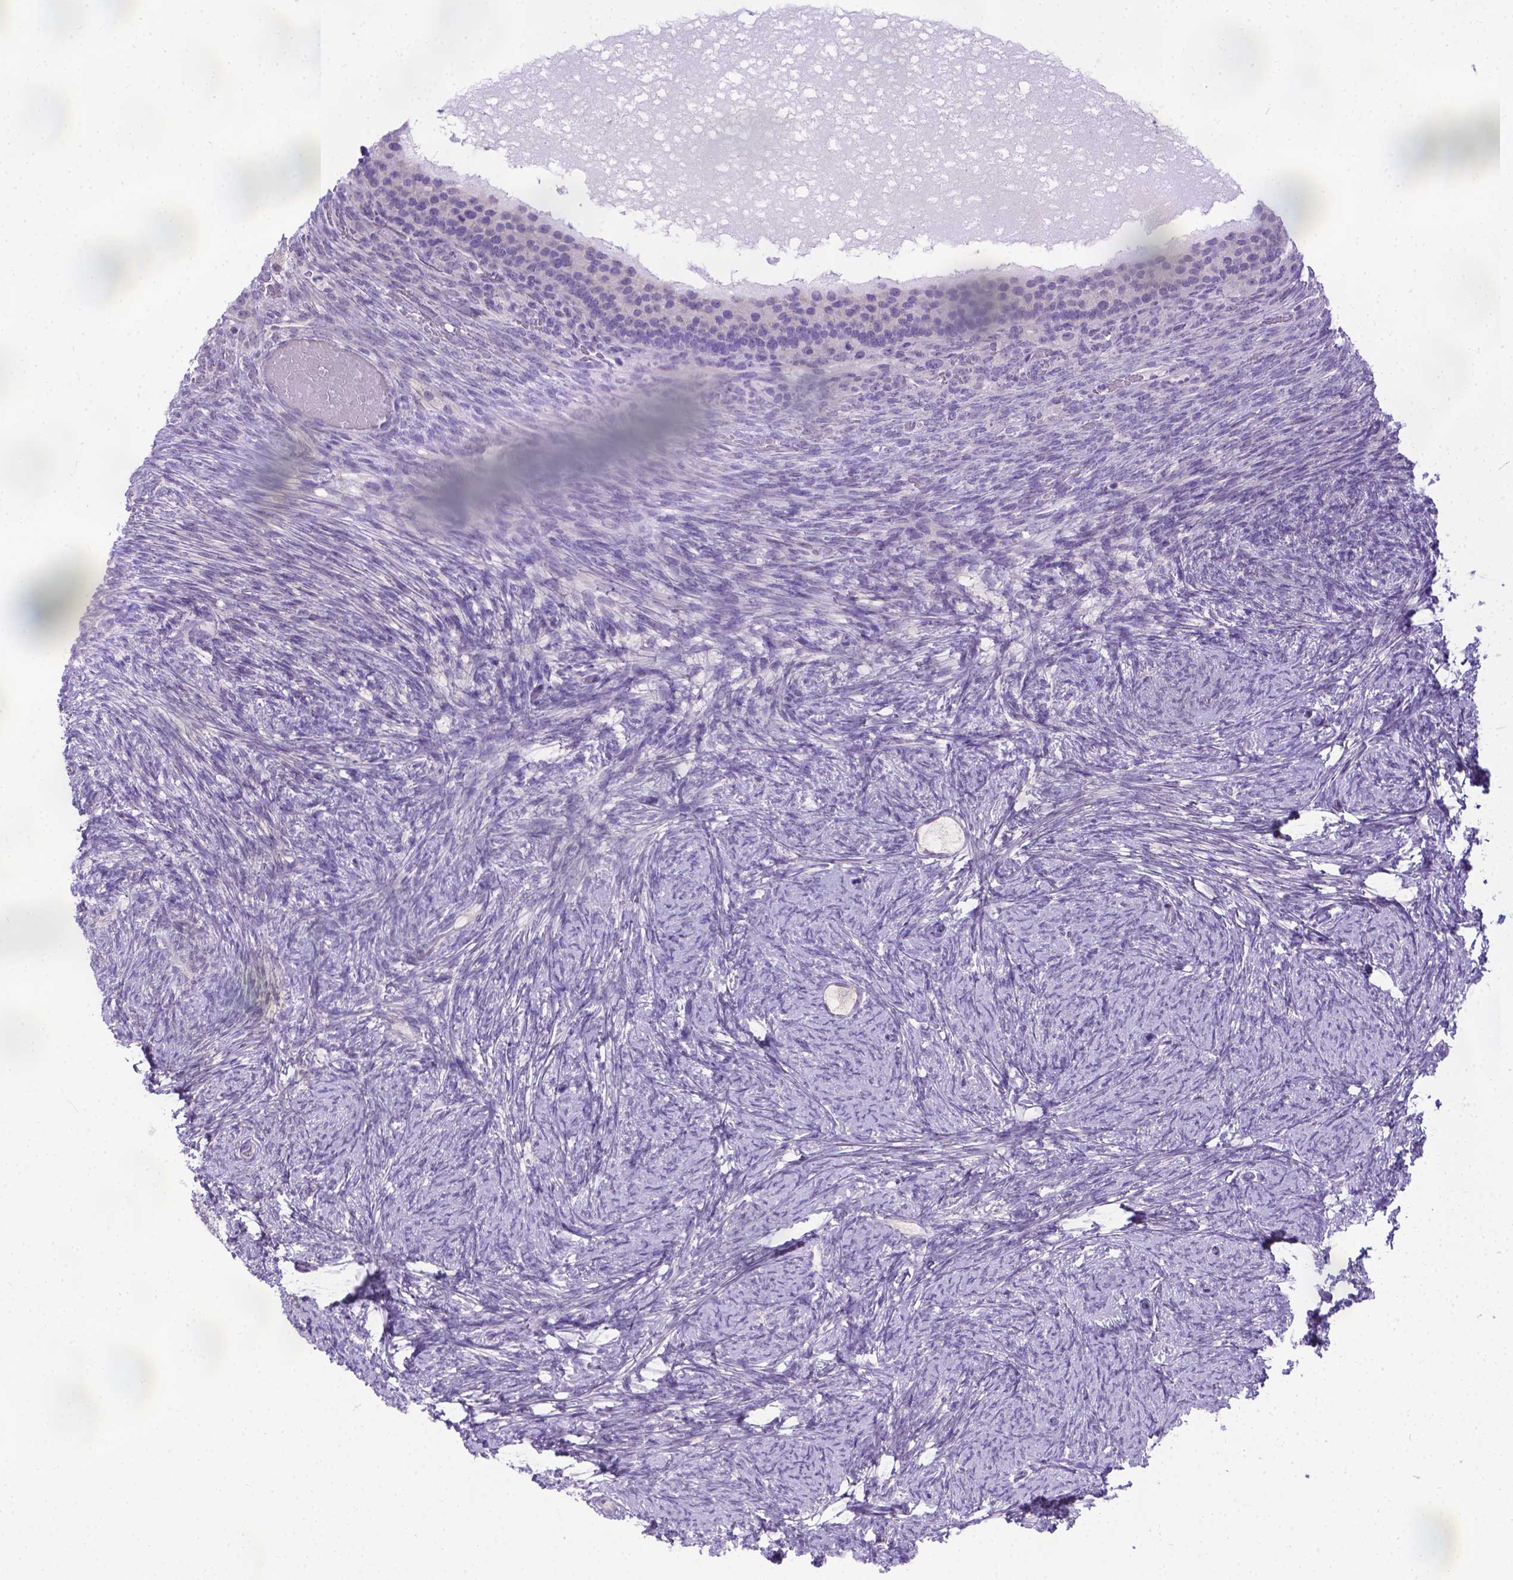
{"staining": {"intensity": "negative", "quantity": "none", "location": "none"}, "tissue": "ovary", "cell_type": "Follicle cells", "image_type": "normal", "snomed": [{"axis": "morphology", "description": "Normal tissue, NOS"}, {"axis": "topography", "description": "Ovary"}], "caption": "This is an immunohistochemistry image of benign human ovary. There is no positivity in follicle cells.", "gene": "TTLL6", "patient": {"sex": "female", "age": 34}}